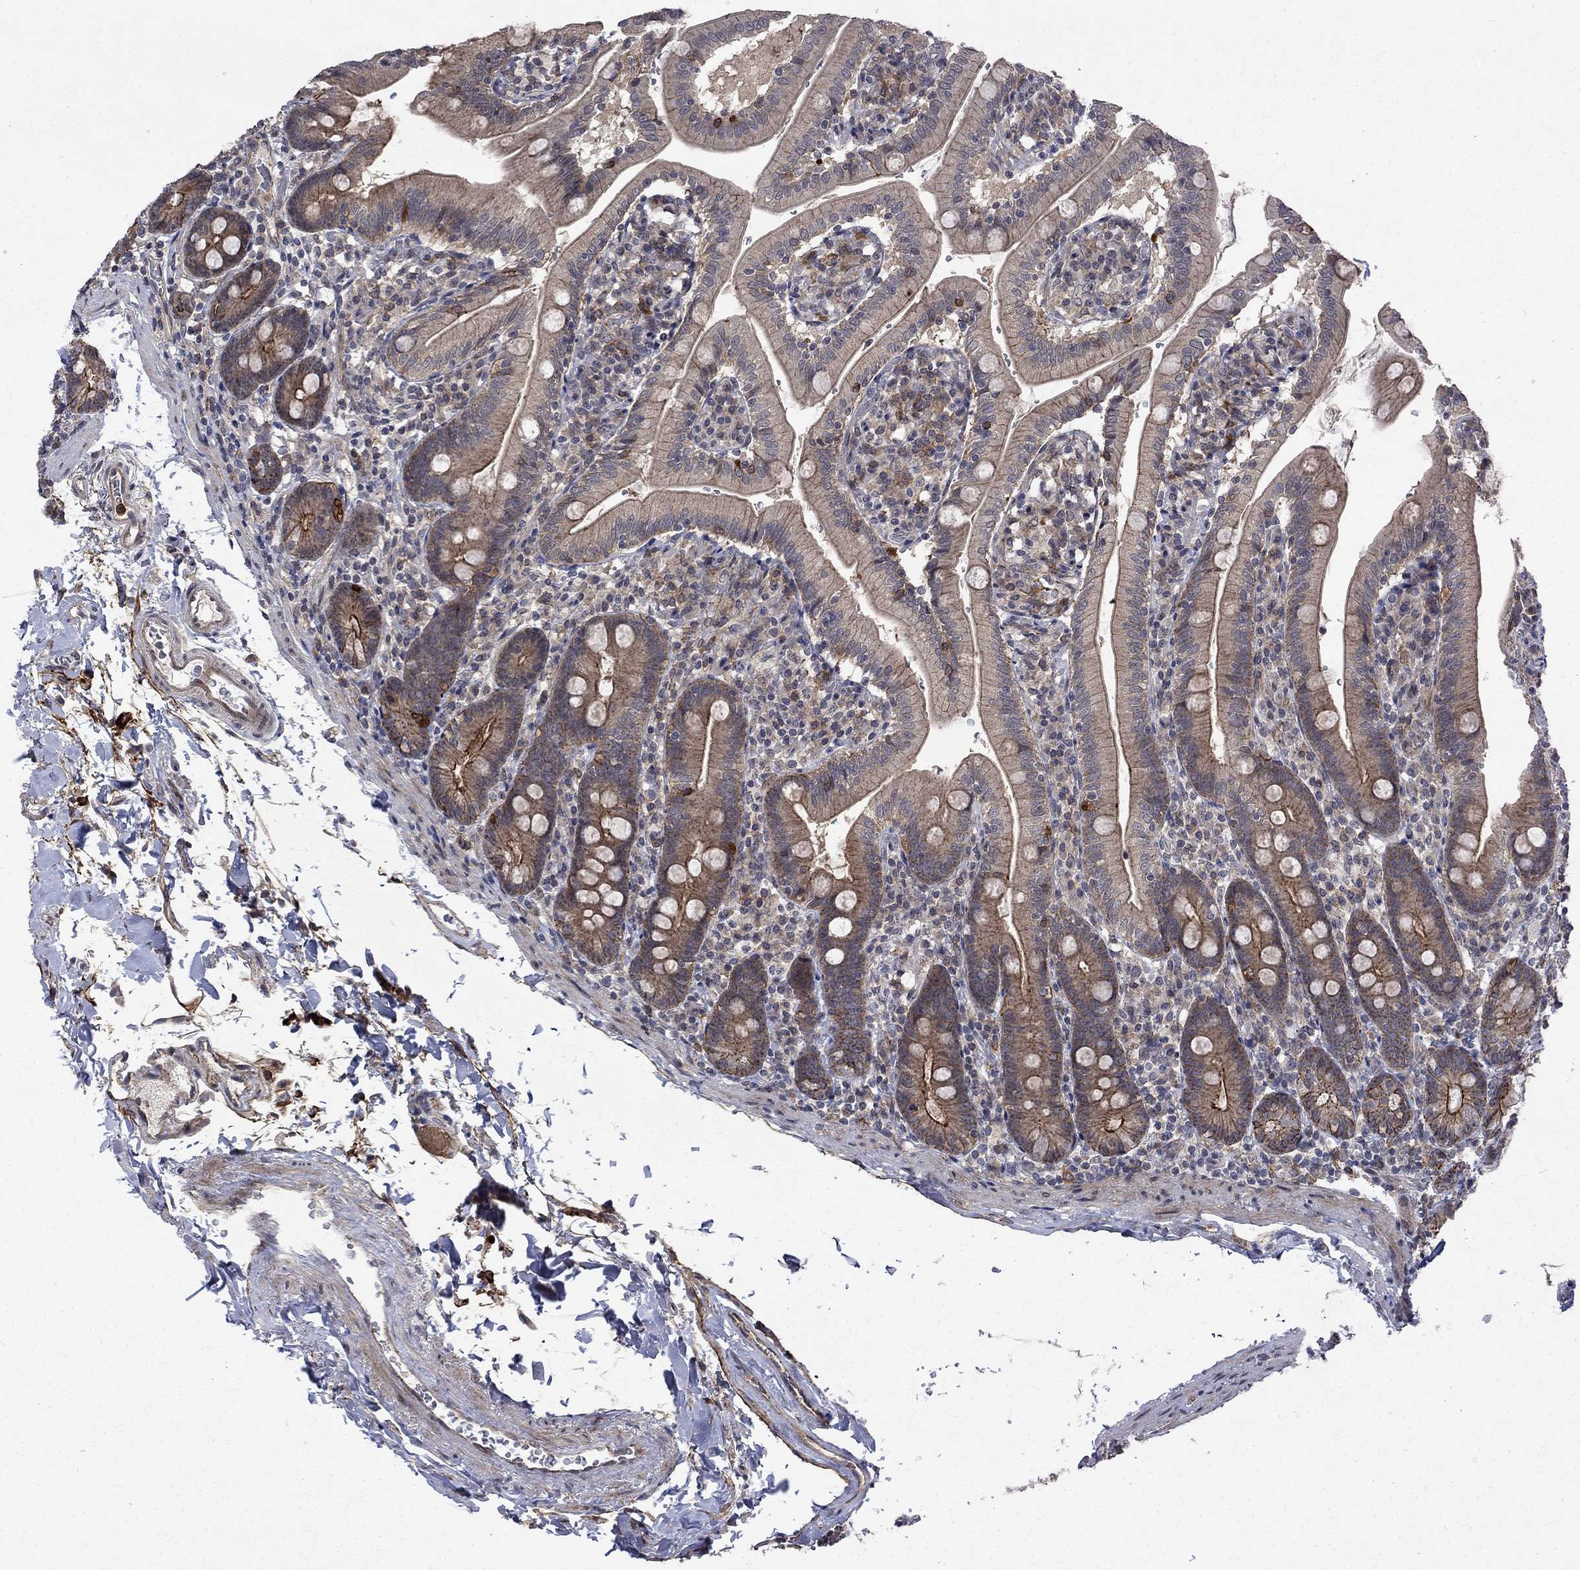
{"staining": {"intensity": "moderate", "quantity": "25%-75%", "location": "cytoplasmic/membranous"}, "tissue": "duodenum", "cell_type": "Glandular cells", "image_type": "normal", "snomed": [{"axis": "morphology", "description": "Normal tissue, NOS"}, {"axis": "topography", "description": "Duodenum"}], "caption": "Moderate cytoplasmic/membranous protein expression is appreciated in approximately 25%-75% of glandular cells in duodenum.", "gene": "PPP1R9A", "patient": {"sex": "female", "age": 67}}